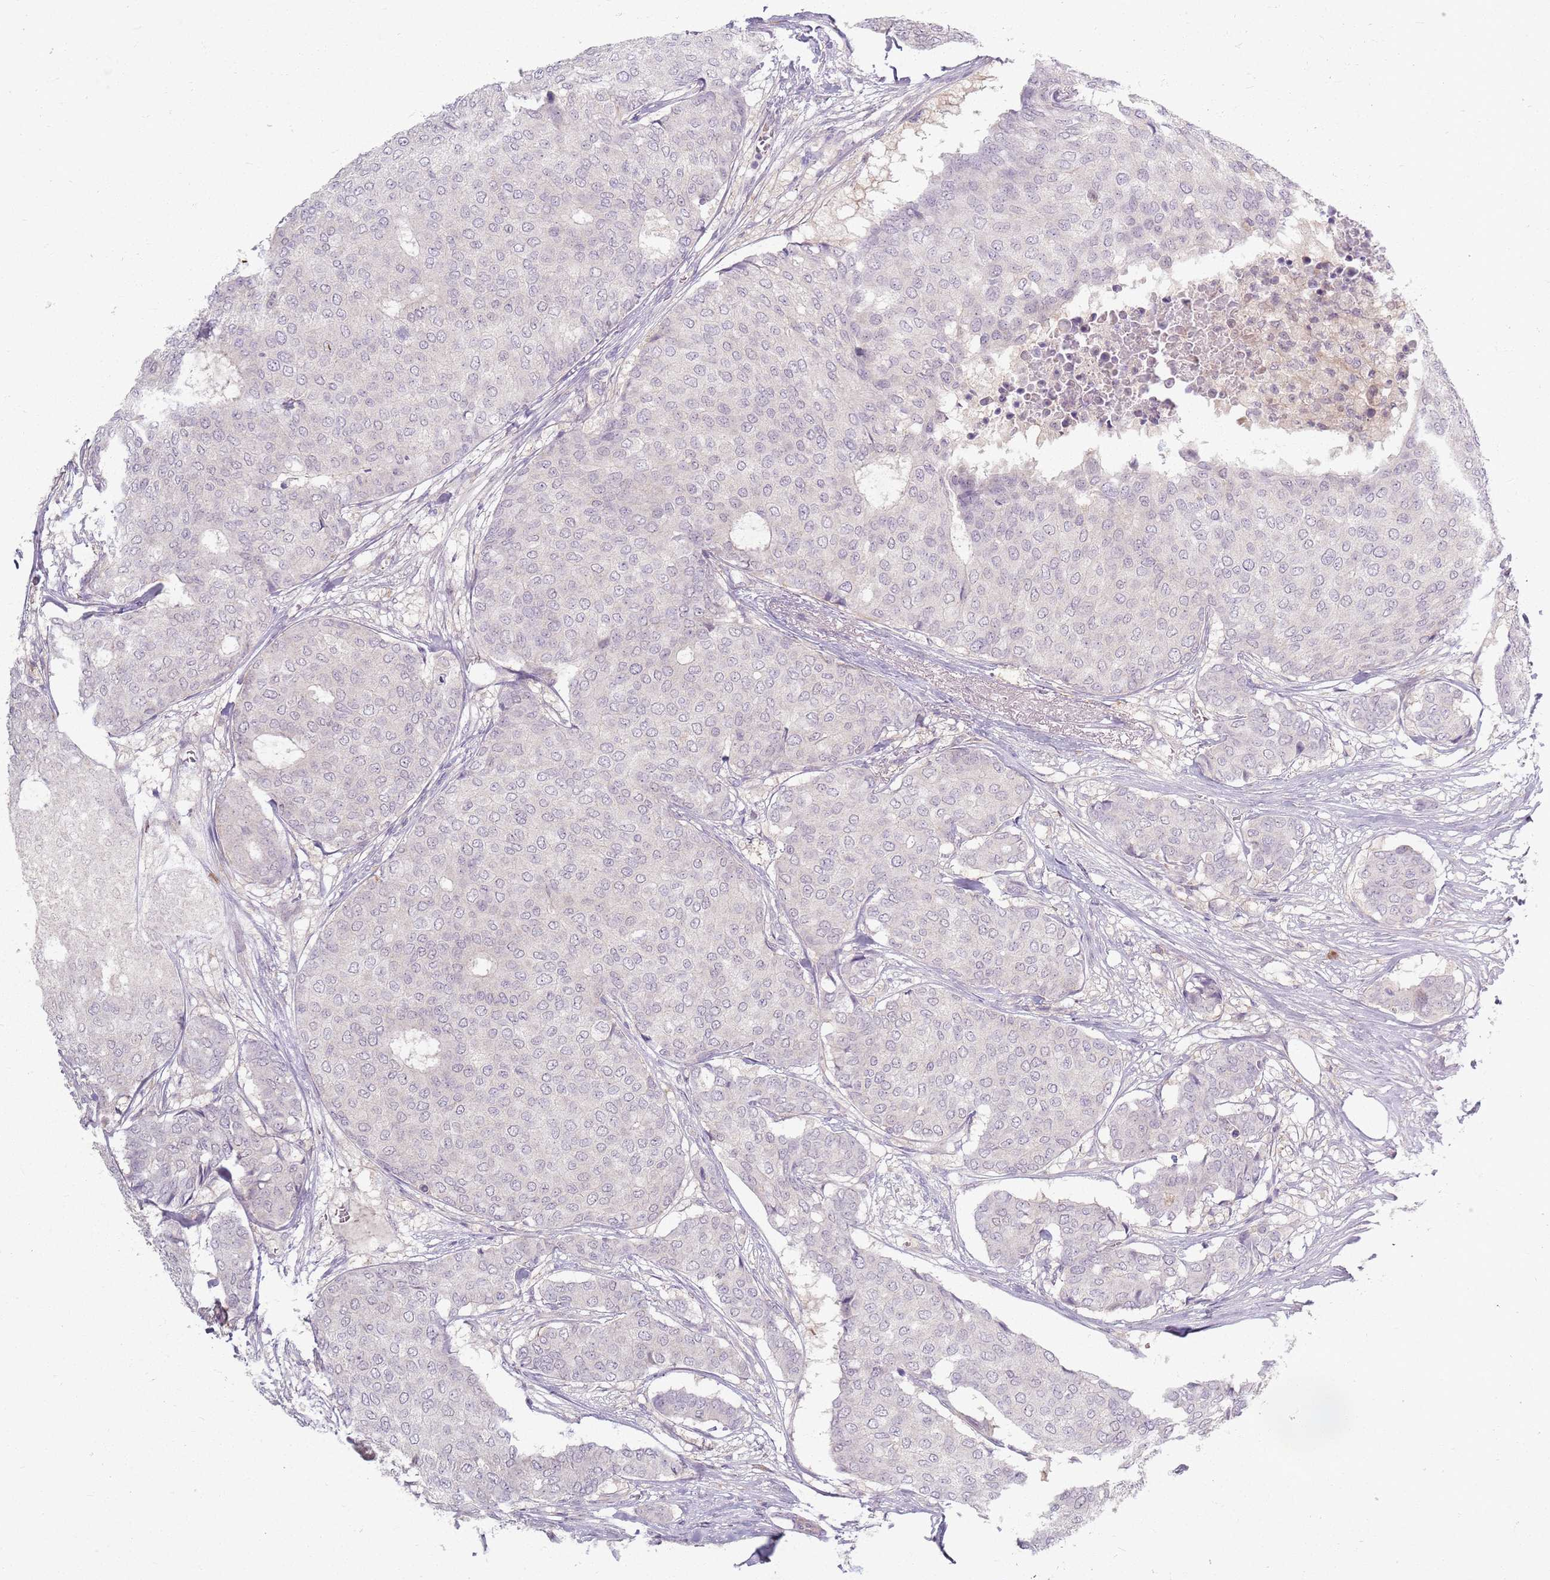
{"staining": {"intensity": "negative", "quantity": "none", "location": "none"}, "tissue": "breast cancer", "cell_type": "Tumor cells", "image_type": "cancer", "snomed": [{"axis": "morphology", "description": "Duct carcinoma"}, {"axis": "topography", "description": "Breast"}], "caption": "DAB immunohistochemical staining of breast infiltrating ductal carcinoma displays no significant positivity in tumor cells.", "gene": "ZDHHC2", "patient": {"sex": "female", "age": 75}}